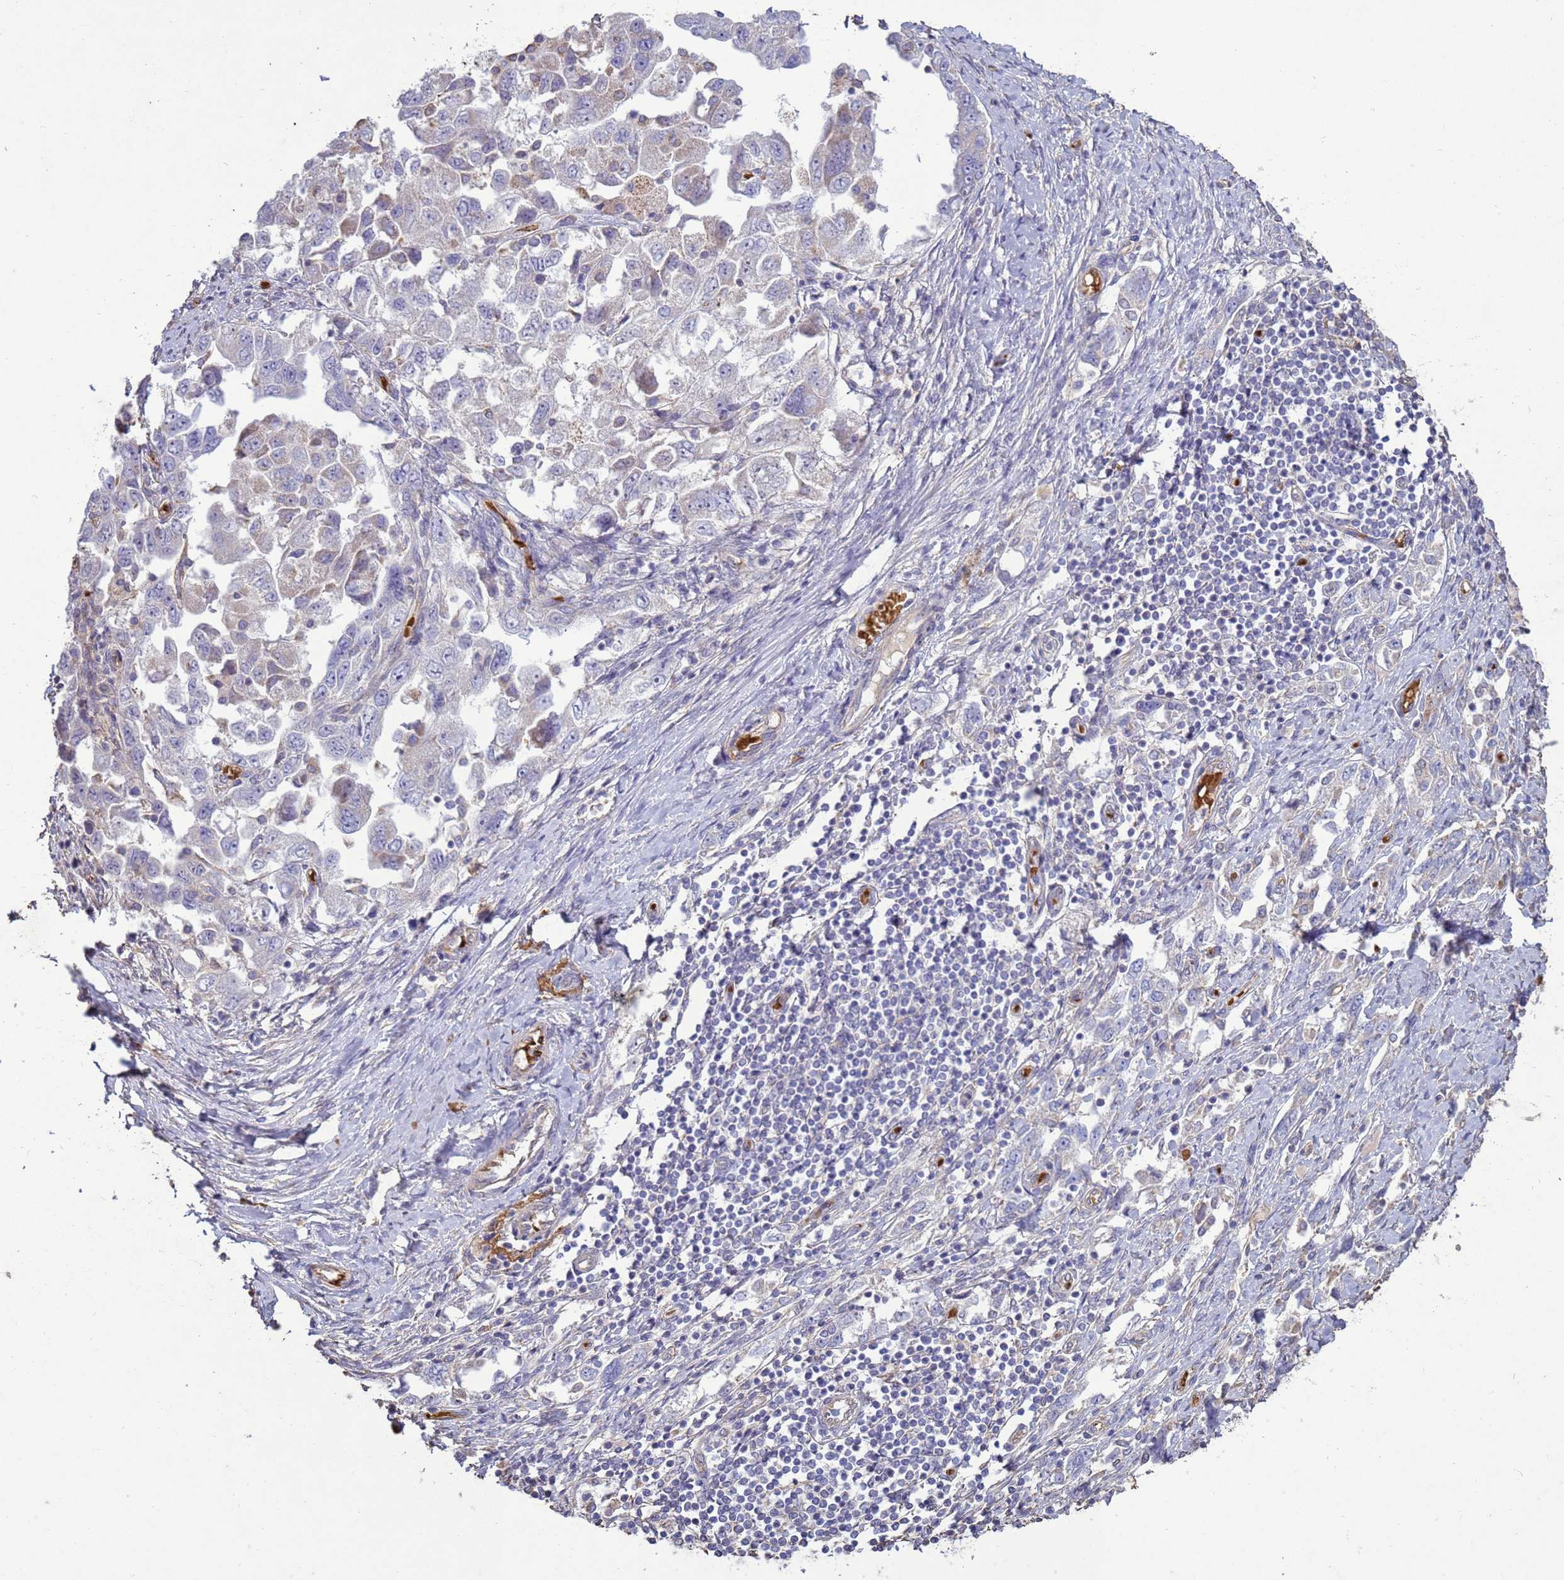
{"staining": {"intensity": "negative", "quantity": "none", "location": "none"}, "tissue": "ovarian cancer", "cell_type": "Tumor cells", "image_type": "cancer", "snomed": [{"axis": "morphology", "description": "Carcinoma, NOS"}, {"axis": "morphology", "description": "Cystadenocarcinoma, serous, NOS"}, {"axis": "topography", "description": "Ovary"}], "caption": "Protein analysis of serous cystadenocarcinoma (ovarian) demonstrates no significant staining in tumor cells.", "gene": "SGIP1", "patient": {"sex": "female", "age": 69}}